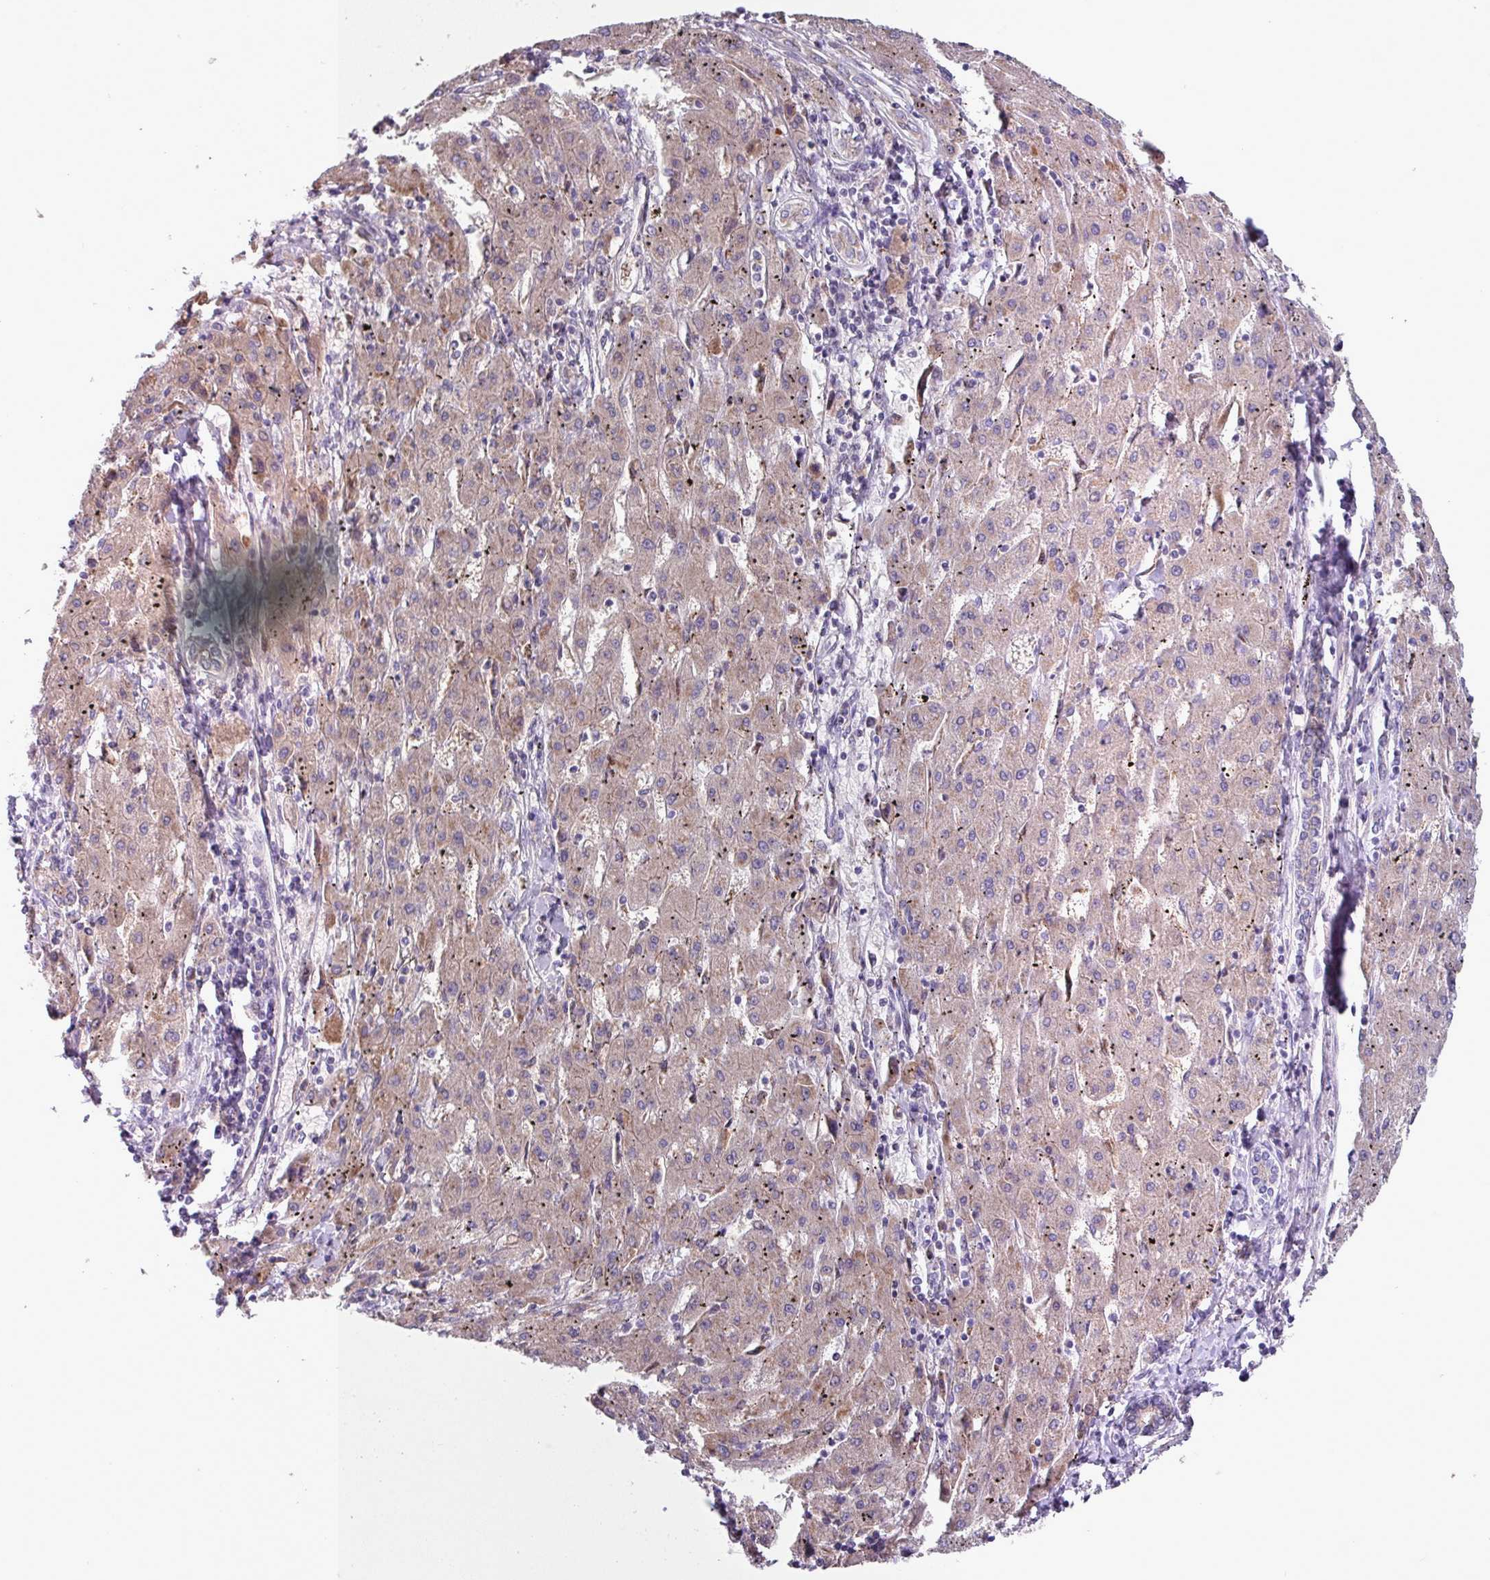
{"staining": {"intensity": "weak", "quantity": "25%-75%", "location": "cytoplasmic/membranous"}, "tissue": "liver cancer", "cell_type": "Tumor cells", "image_type": "cancer", "snomed": [{"axis": "morphology", "description": "Carcinoma, Hepatocellular, NOS"}, {"axis": "topography", "description": "Liver"}], "caption": "Weak cytoplasmic/membranous expression for a protein is appreciated in approximately 25%-75% of tumor cells of liver cancer (hepatocellular carcinoma) using immunohistochemistry (IHC).", "gene": "IQCJ", "patient": {"sex": "male", "age": 72}}